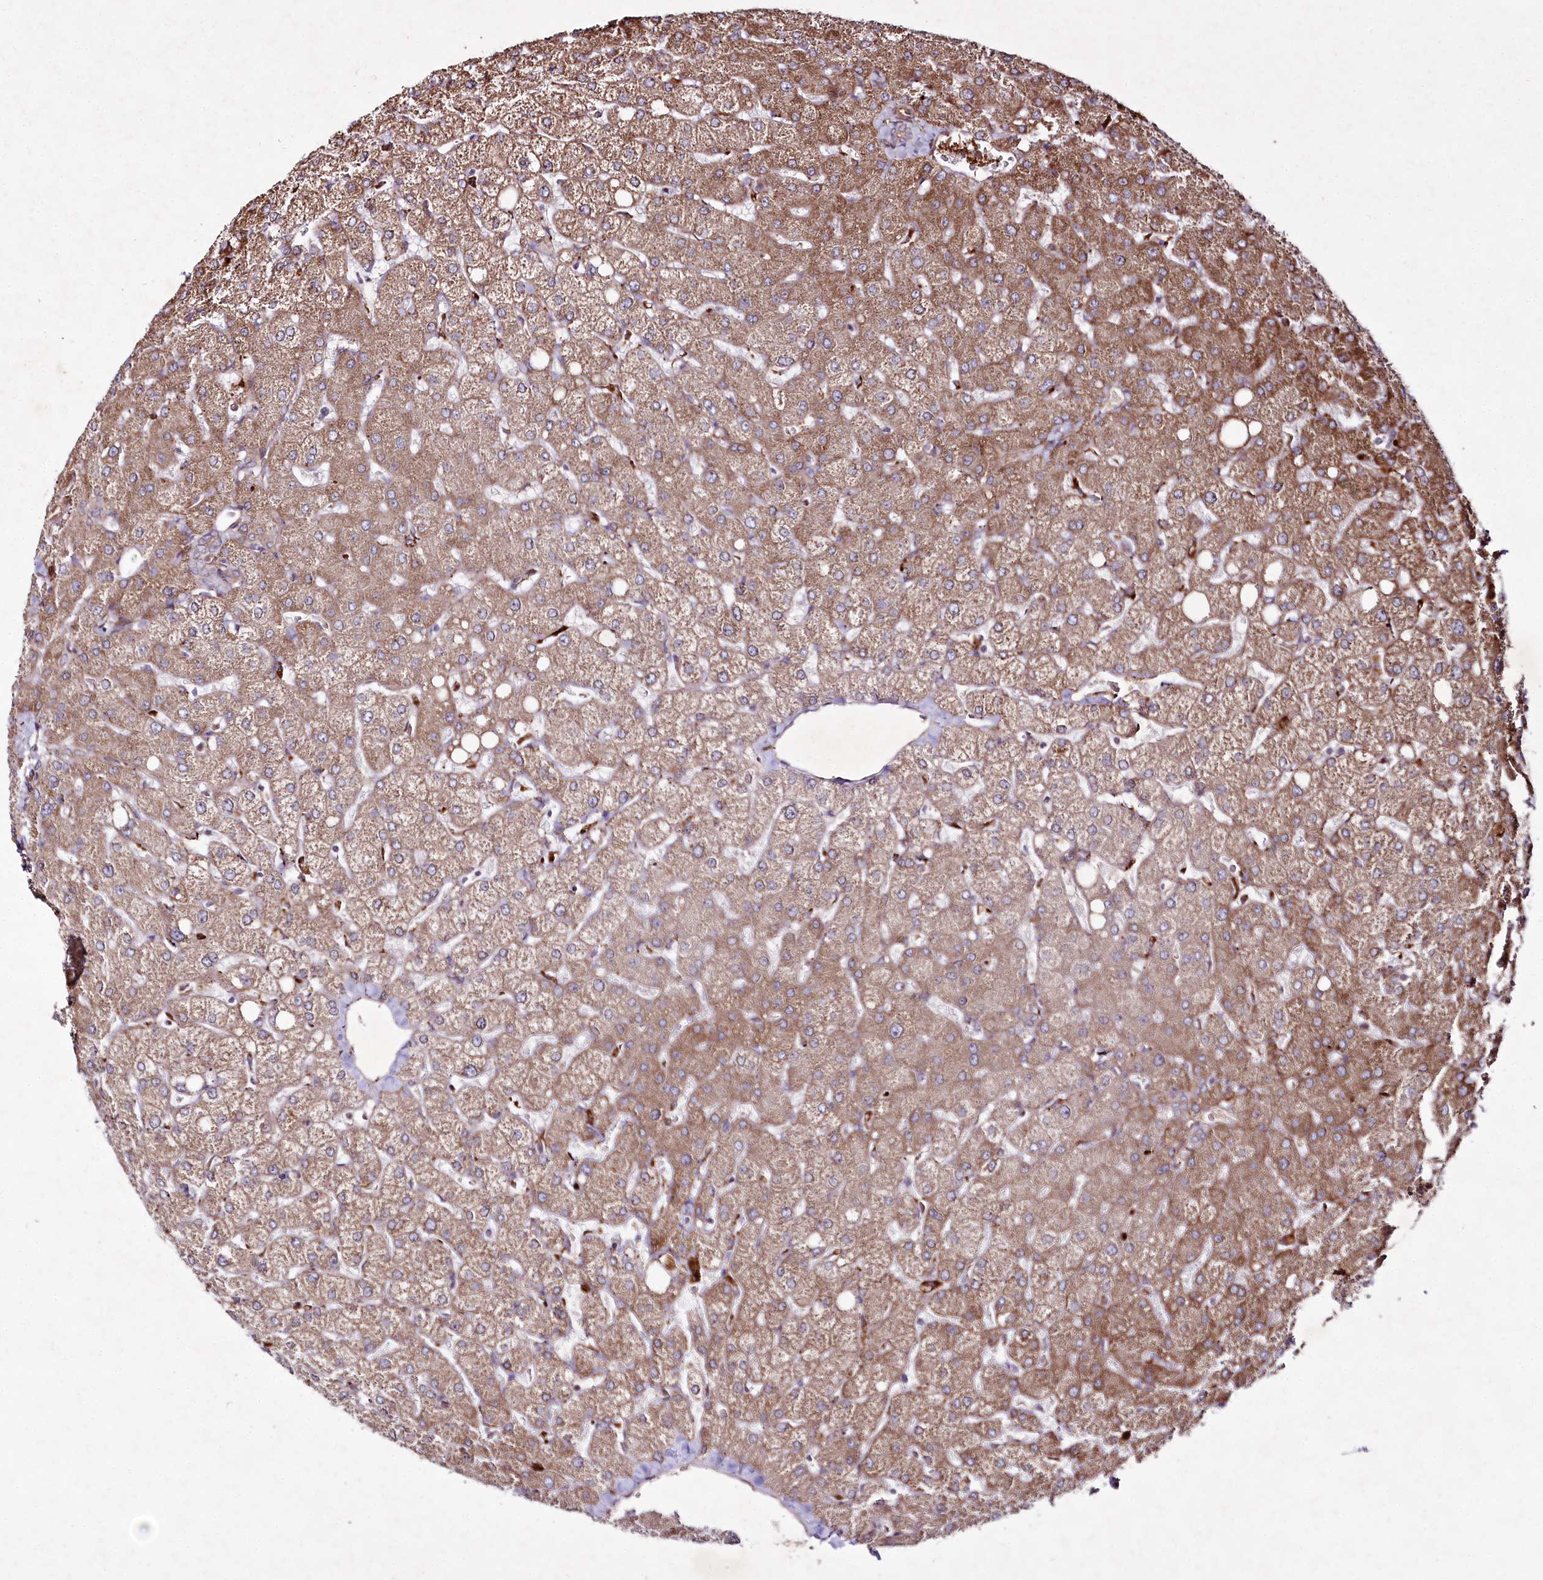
{"staining": {"intensity": "weak", "quantity": "<25%", "location": "cytoplasmic/membranous"}, "tissue": "liver", "cell_type": "Cholangiocytes", "image_type": "normal", "snomed": [{"axis": "morphology", "description": "Normal tissue, NOS"}, {"axis": "topography", "description": "Liver"}], "caption": "Cholangiocytes are negative for brown protein staining in benign liver. (Brightfield microscopy of DAB (3,3'-diaminobenzidine) immunohistochemistry at high magnification).", "gene": "PSTK", "patient": {"sex": "female", "age": 54}}